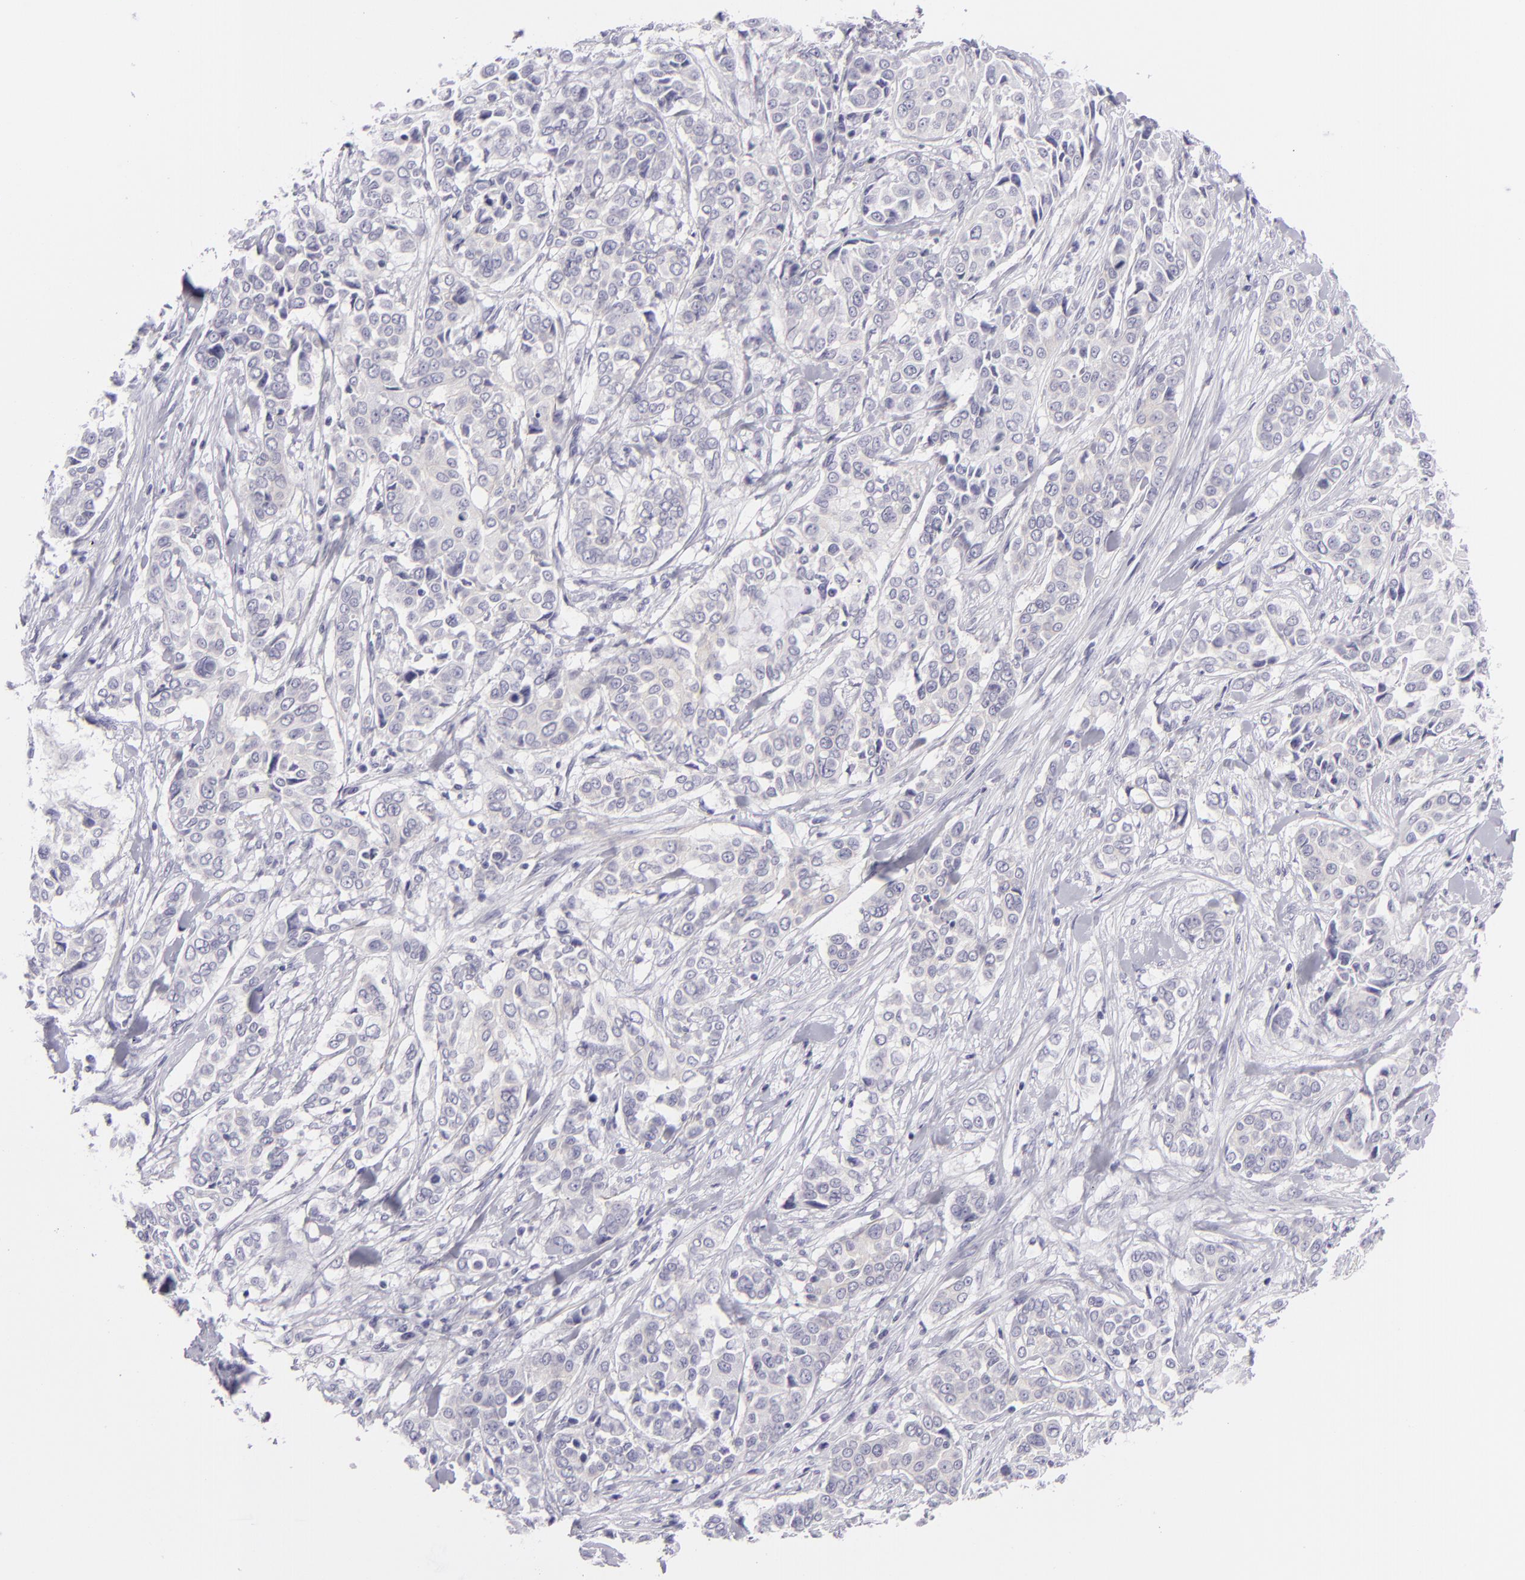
{"staining": {"intensity": "negative", "quantity": "none", "location": "none"}, "tissue": "pancreatic cancer", "cell_type": "Tumor cells", "image_type": "cancer", "snomed": [{"axis": "morphology", "description": "Adenocarcinoma, NOS"}, {"axis": "topography", "description": "Pancreas"}], "caption": "The photomicrograph shows no staining of tumor cells in pancreatic adenocarcinoma.", "gene": "DLG4", "patient": {"sex": "female", "age": 52}}